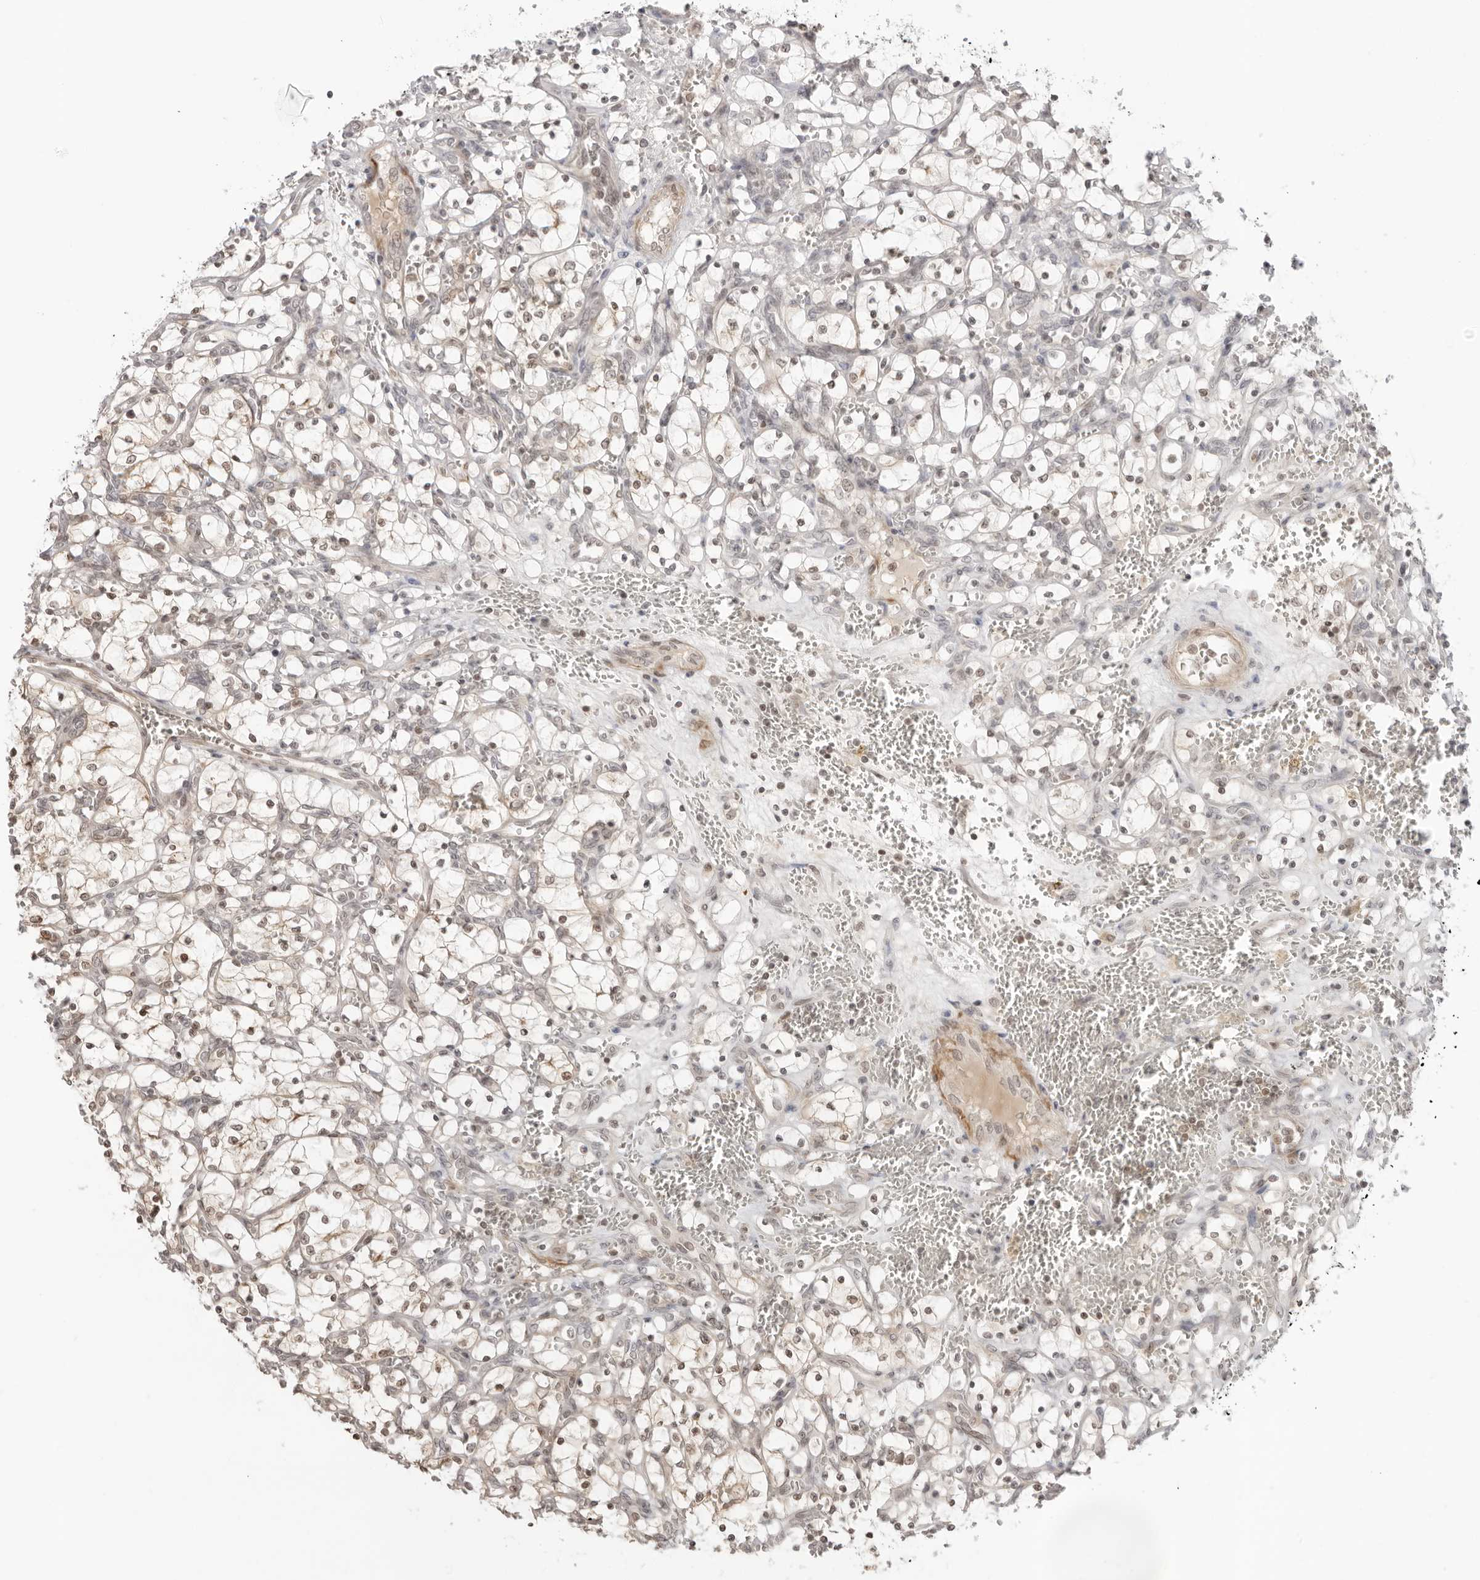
{"staining": {"intensity": "weak", "quantity": ">75%", "location": "nuclear"}, "tissue": "renal cancer", "cell_type": "Tumor cells", "image_type": "cancer", "snomed": [{"axis": "morphology", "description": "Adenocarcinoma, NOS"}, {"axis": "topography", "description": "Kidney"}], "caption": "Tumor cells reveal low levels of weak nuclear expression in approximately >75% of cells in human renal cancer.", "gene": "RNF146", "patient": {"sex": "female", "age": 69}}